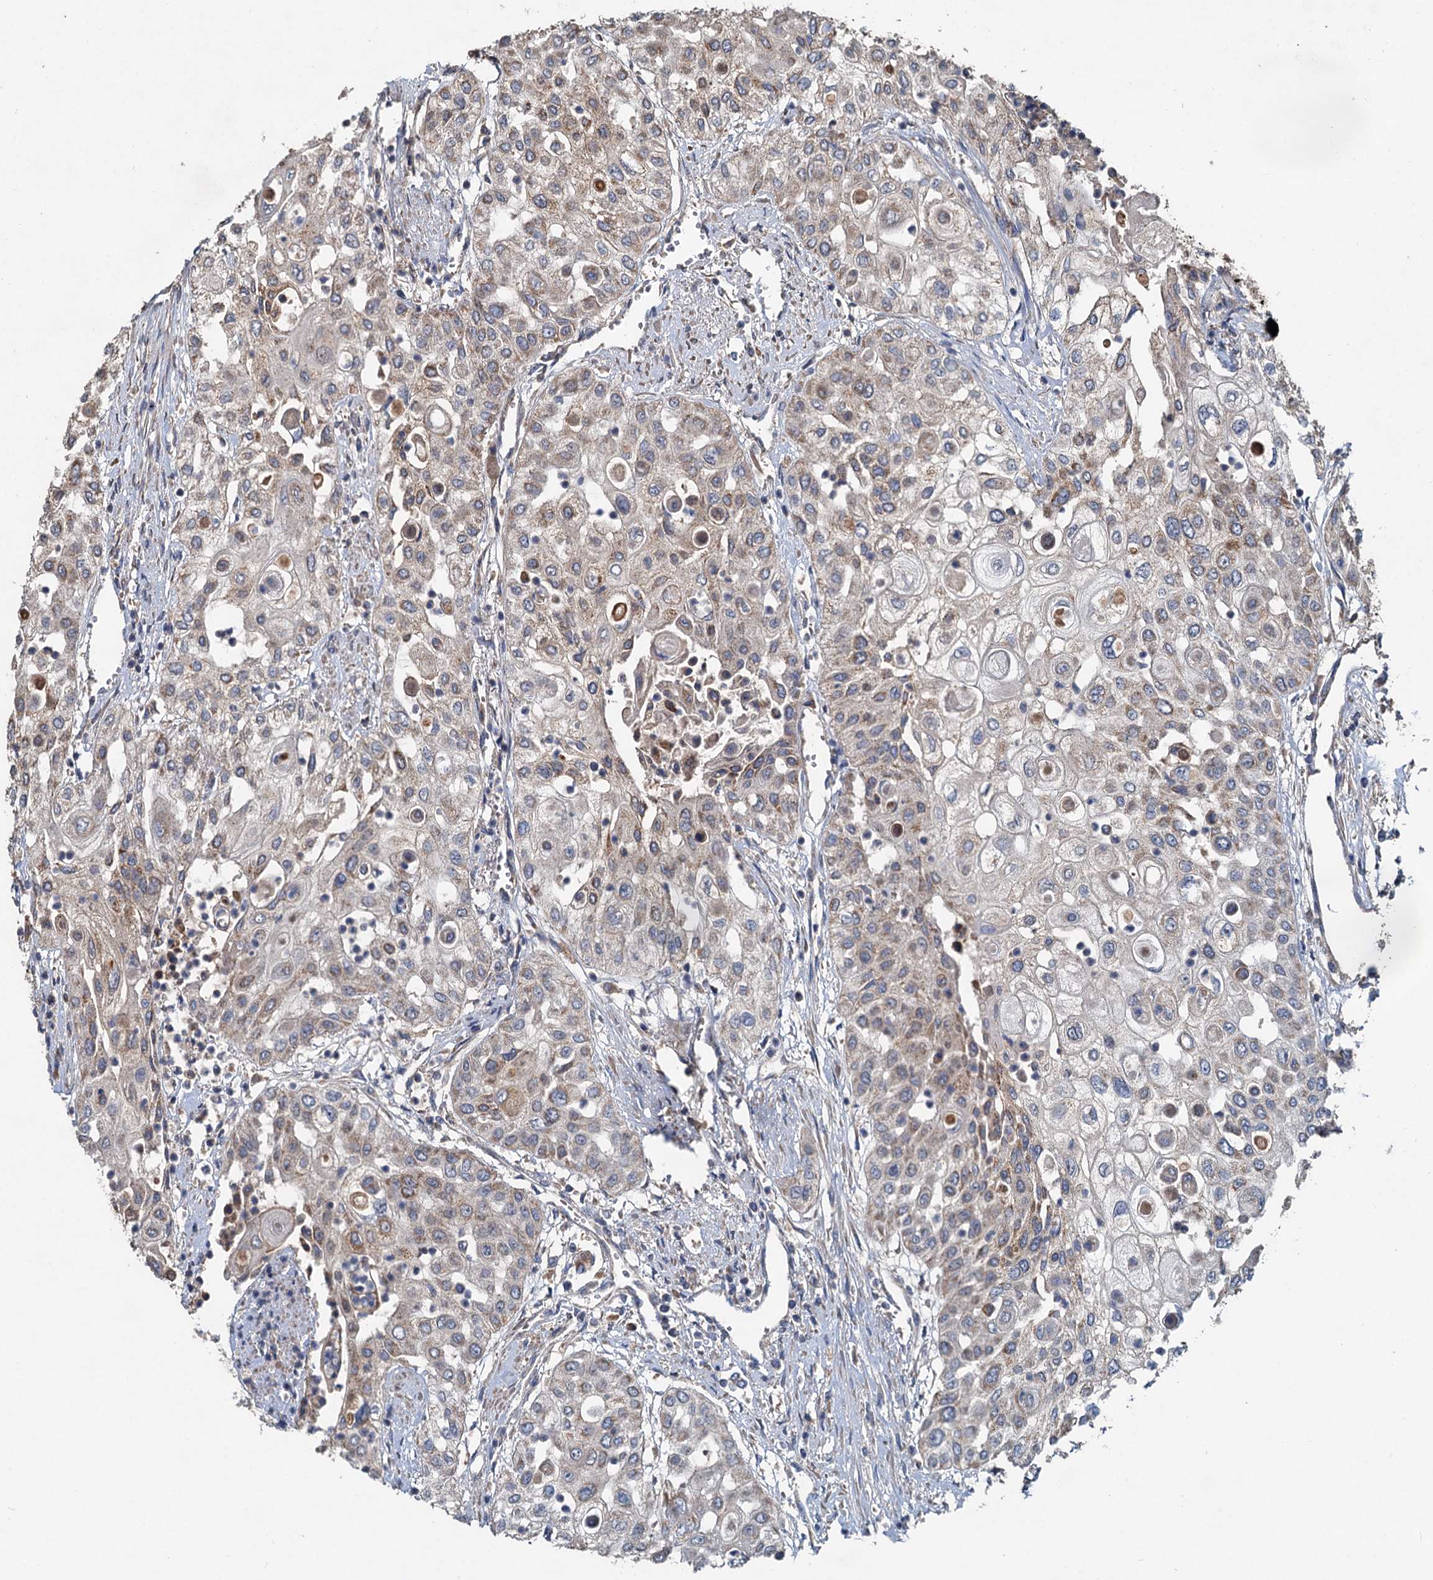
{"staining": {"intensity": "weak", "quantity": "25%-75%", "location": "cytoplasmic/membranous"}, "tissue": "urothelial cancer", "cell_type": "Tumor cells", "image_type": "cancer", "snomed": [{"axis": "morphology", "description": "Urothelial carcinoma, High grade"}, {"axis": "topography", "description": "Urinary bladder"}], "caption": "The histopathology image demonstrates staining of urothelial carcinoma (high-grade), revealing weak cytoplasmic/membranous protein staining (brown color) within tumor cells.", "gene": "OTUB1", "patient": {"sex": "female", "age": 79}}